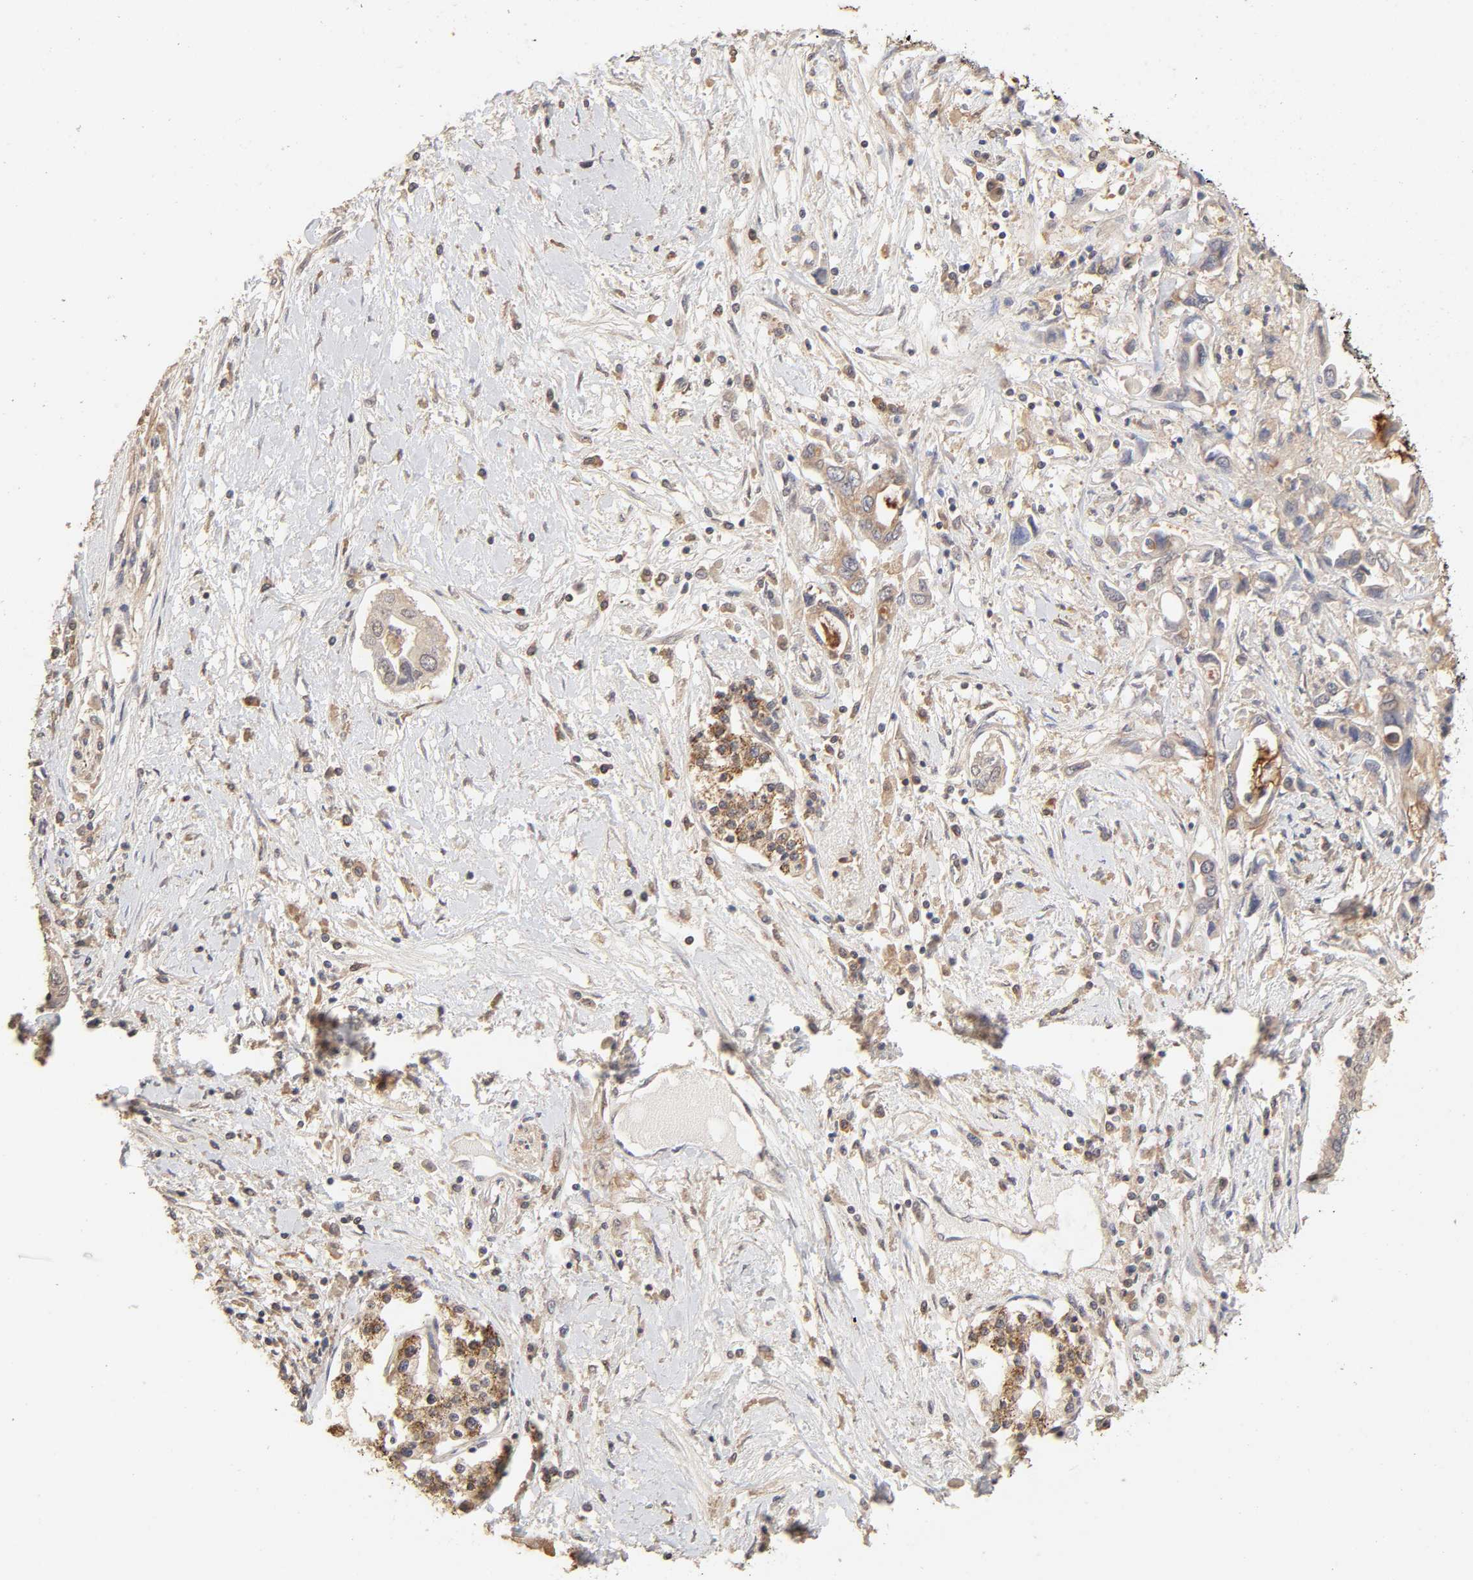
{"staining": {"intensity": "weak", "quantity": "<25%", "location": "cytoplasmic/membranous"}, "tissue": "pancreatic cancer", "cell_type": "Tumor cells", "image_type": "cancer", "snomed": [{"axis": "morphology", "description": "Adenocarcinoma, NOS"}, {"axis": "topography", "description": "Pancreas"}], "caption": "High magnification brightfield microscopy of pancreatic adenocarcinoma stained with DAB (3,3'-diaminobenzidine) (brown) and counterstained with hematoxylin (blue): tumor cells show no significant positivity.", "gene": "AP1G2", "patient": {"sex": "female", "age": 57}}